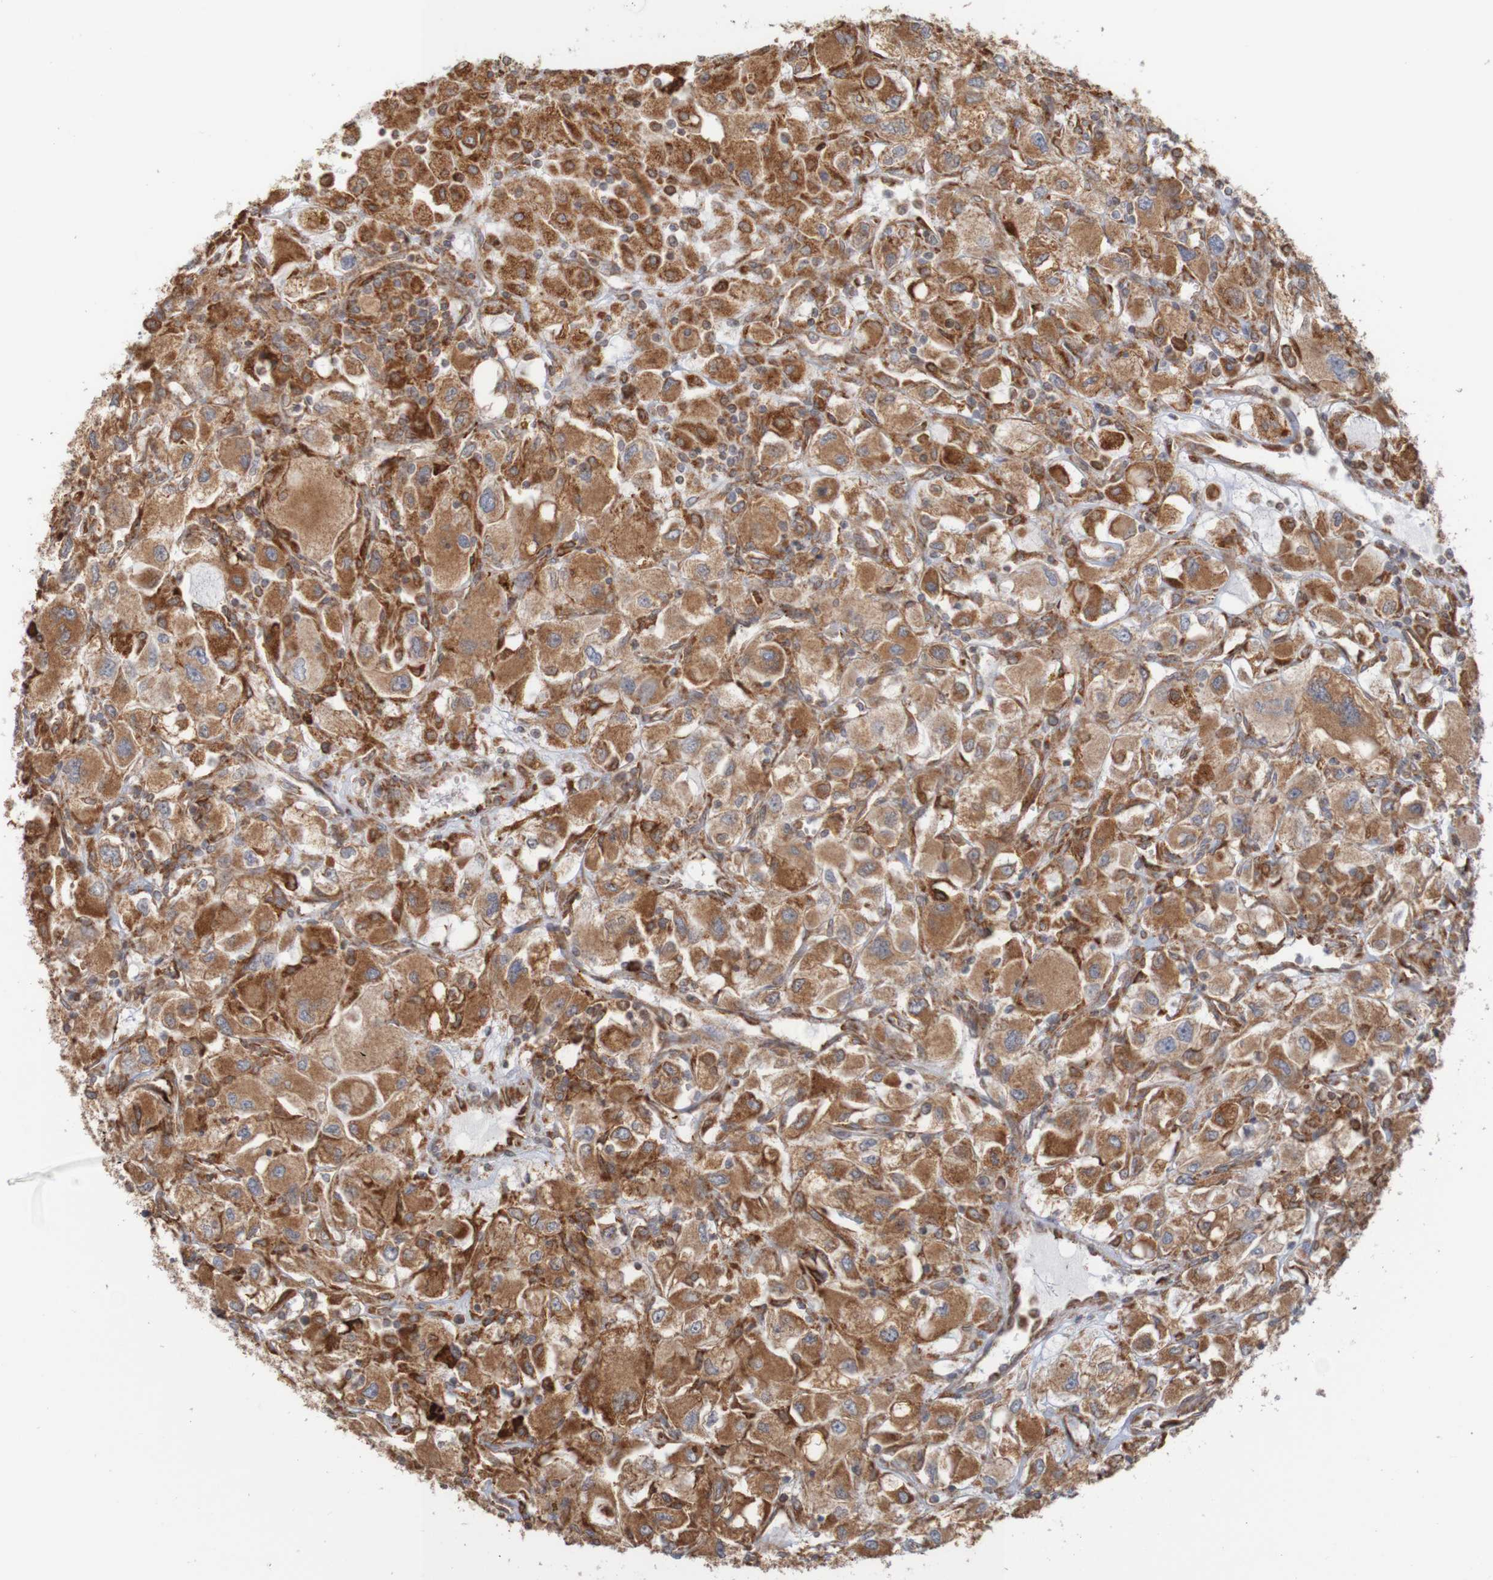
{"staining": {"intensity": "strong", "quantity": "<25%", "location": "cytoplasmic/membranous"}, "tissue": "renal cancer", "cell_type": "Tumor cells", "image_type": "cancer", "snomed": [{"axis": "morphology", "description": "Adenocarcinoma, NOS"}, {"axis": "topography", "description": "Kidney"}], "caption": "A histopathology image showing strong cytoplasmic/membranous staining in approximately <25% of tumor cells in adenocarcinoma (renal), as visualized by brown immunohistochemical staining.", "gene": "PDIA3", "patient": {"sex": "female", "age": 52}}